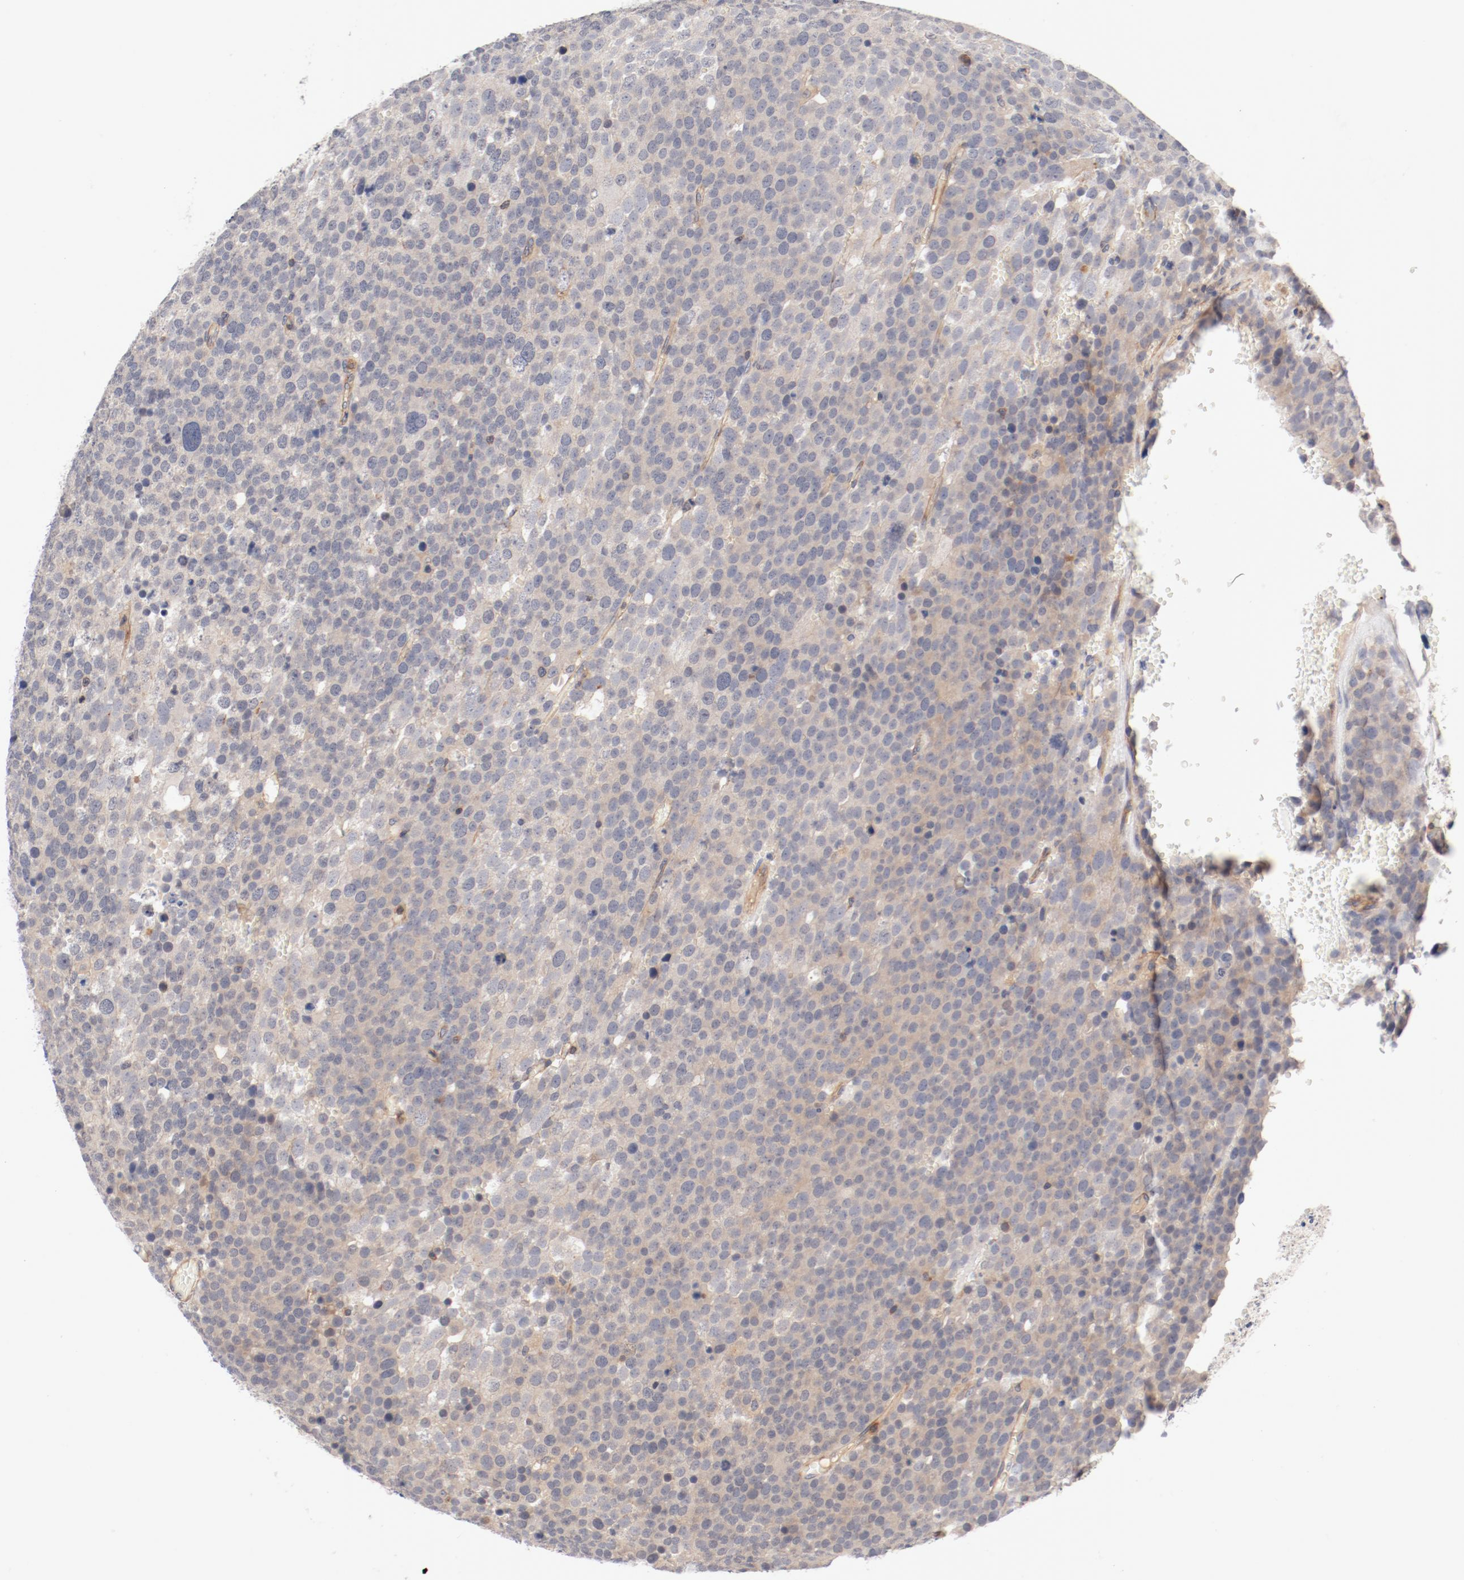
{"staining": {"intensity": "negative", "quantity": "none", "location": "none"}, "tissue": "testis cancer", "cell_type": "Tumor cells", "image_type": "cancer", "snomed": [{"axis": "morphology", "description": "Seminoma, NOS"}, {"axis": "topography", "description": "Testis"}], "caption": "This is an IHC photomicrograph of human testis cancer (seminoma). There is no staining in tumor cells.", "gene": "ZNF267", "patient": {"sex": "male", "age": 71}}